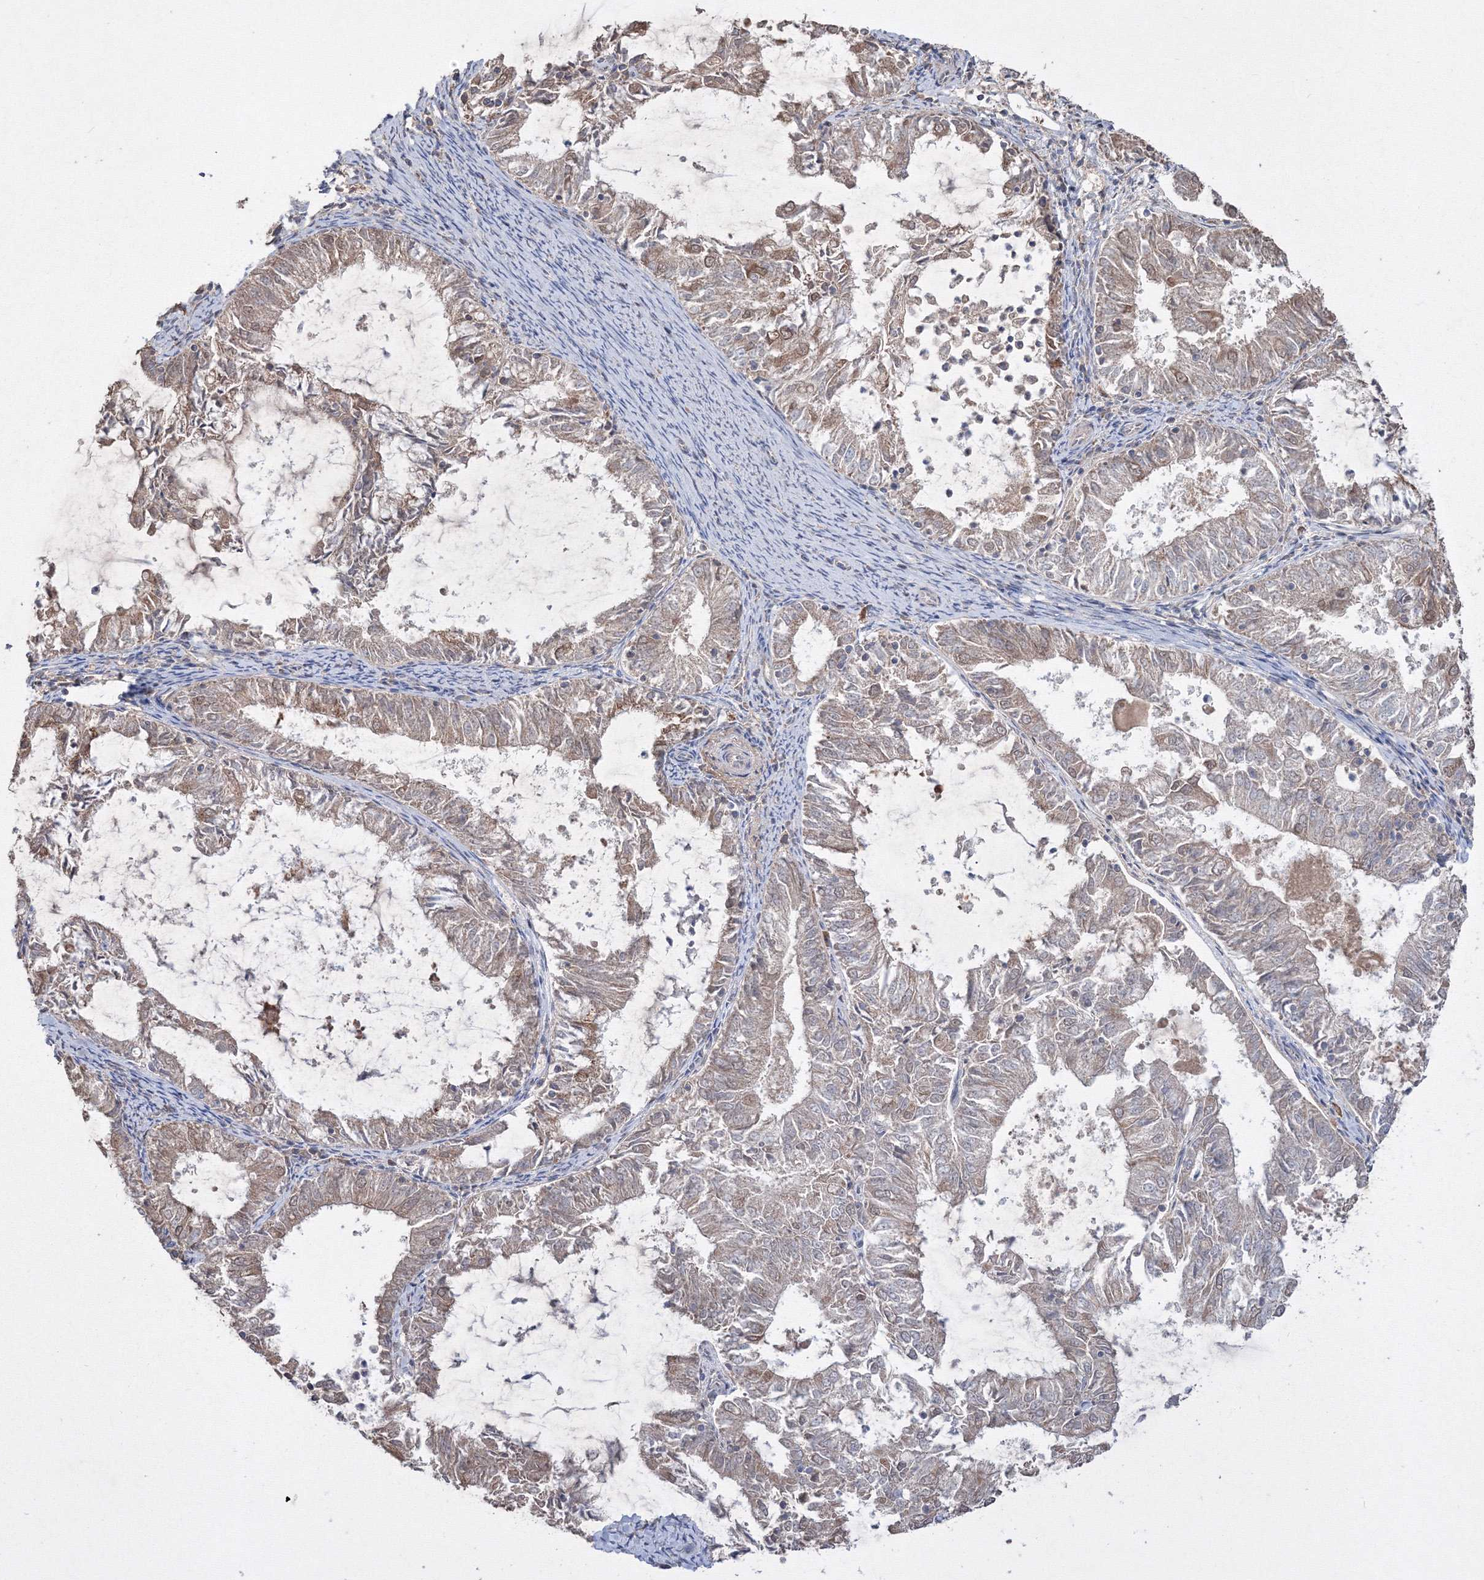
{"staining": {"intensity": "weak", "quantity": ">75%", "location": "cytoplasmic/membranous"}, "tissue": "endometrial cancer", "cell_type": "Tumor cells", "image_type": "cancer", "snomed": [{"axis": "morphology", "description": "Adenocarcinoma, NOS"}, {"axis": "topography", "description": "Endometrium"}], "caption": "Adenocarcinoma (endometrial) stained for a protein demonstrates weak cytoplasmic/membranous positivity in tumor cells. (IHC, brightfield microscopy, high magnification).", "gene": "GRSF1", "patient": {"sex": "female", "age": 57}}